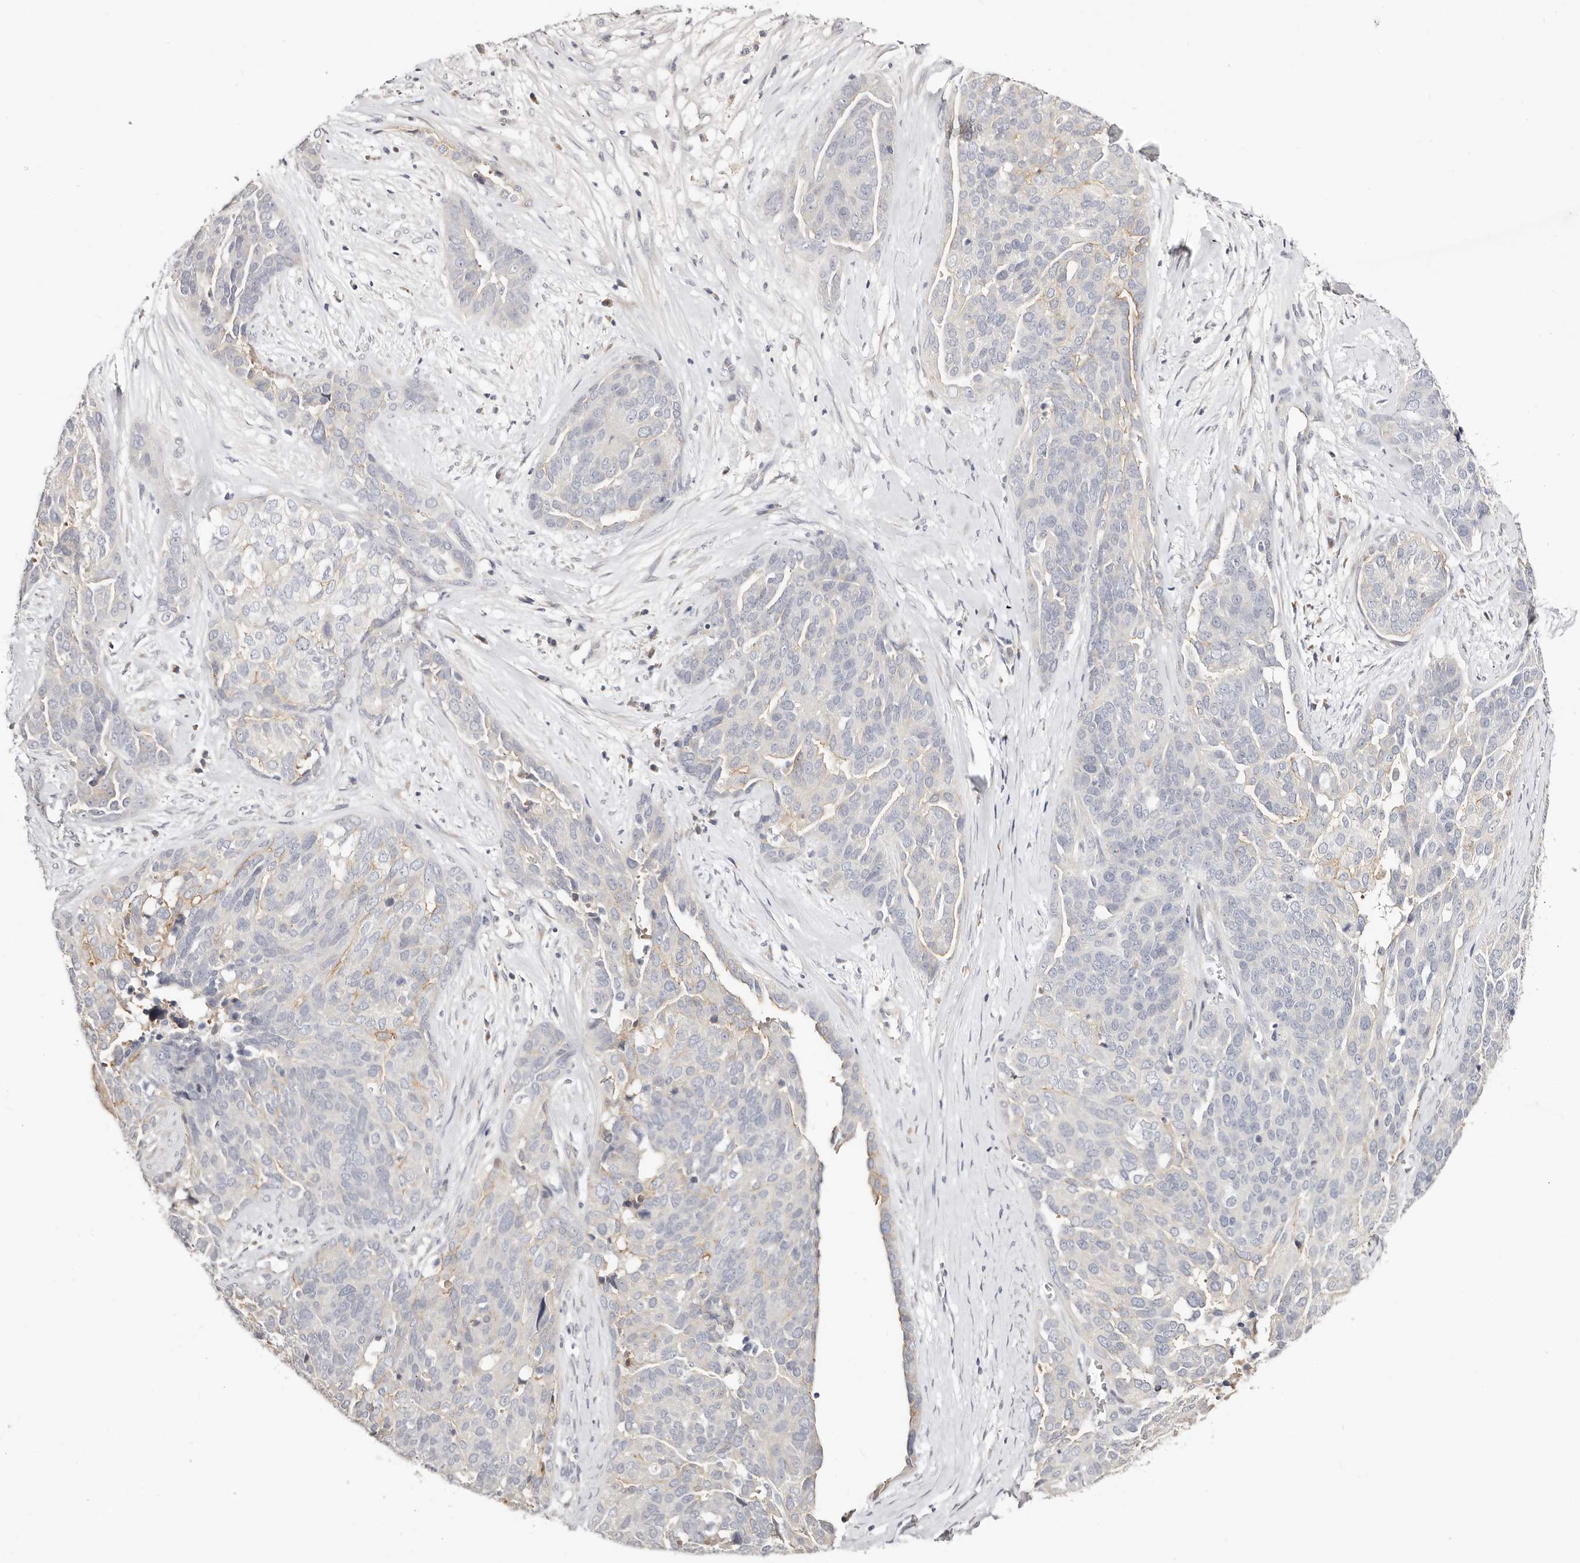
{"staining": {"intensity": "negative", "quantity": "none", "location": "none"}, "tissue": "ovarian cancer", "cell_type": "Tumor cells", "image_type": "cancer", "snomed": [{"axis": "morphology", "description": "Cystadenocarcinoma, serous, NOS"}, {"axis": "topography", "description": "Ovary"}], "caption": "A photomicrograph of serous cystadenocarcinoma (ovarian) stained for a protein reveals no brown staining in tumor cells. The staining was performed using DAB (3,3'-diaminobenzidine) to visualize the protein expression in brown, while the nuclei were stained in blue with hematoxylin (Magnification: 20x).", "gene": "DNASE1", "patient": {"sex": "female", "age": 44}}